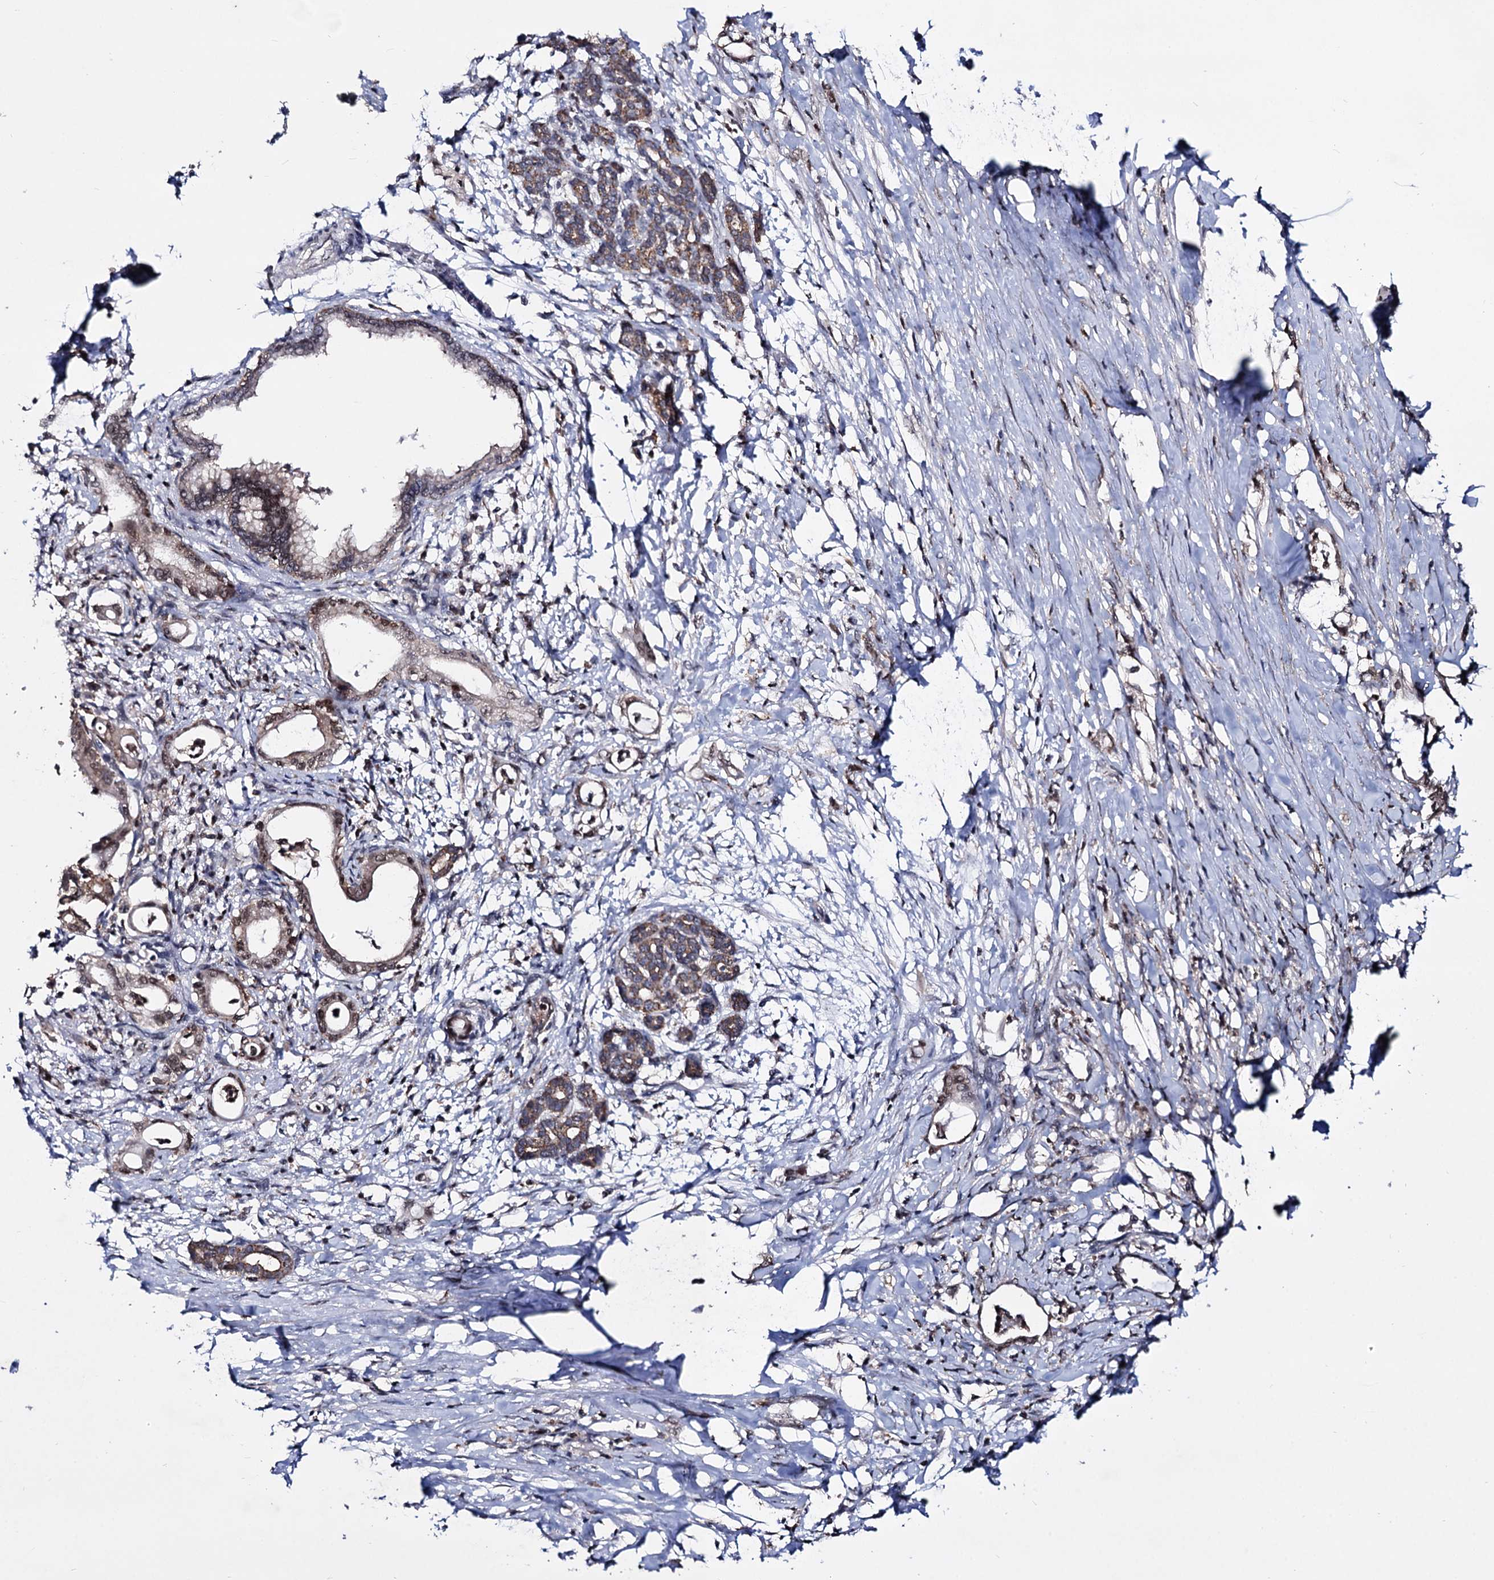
{"staining": {"intensity": "moderate", "quantity": "25%-75%", "location": "nuclear"}, "tissue": "pancreatic cancer", "cell_type": "Tumor cells", "image_type": "cancer", "snomed": [{"axis": "morphology", "description": "Adenocarcinoma, NOS"}, {"axis": "topography", "description": "Pancreas"}], "caption": "Protein analysis of adenocarcinoma (pancreatic) tissue shows moderate nuclear staining in about 25%-75% of tumor cells.", "gene": "SMCHD1", "patient": {"sex": "female", "age": 55}}